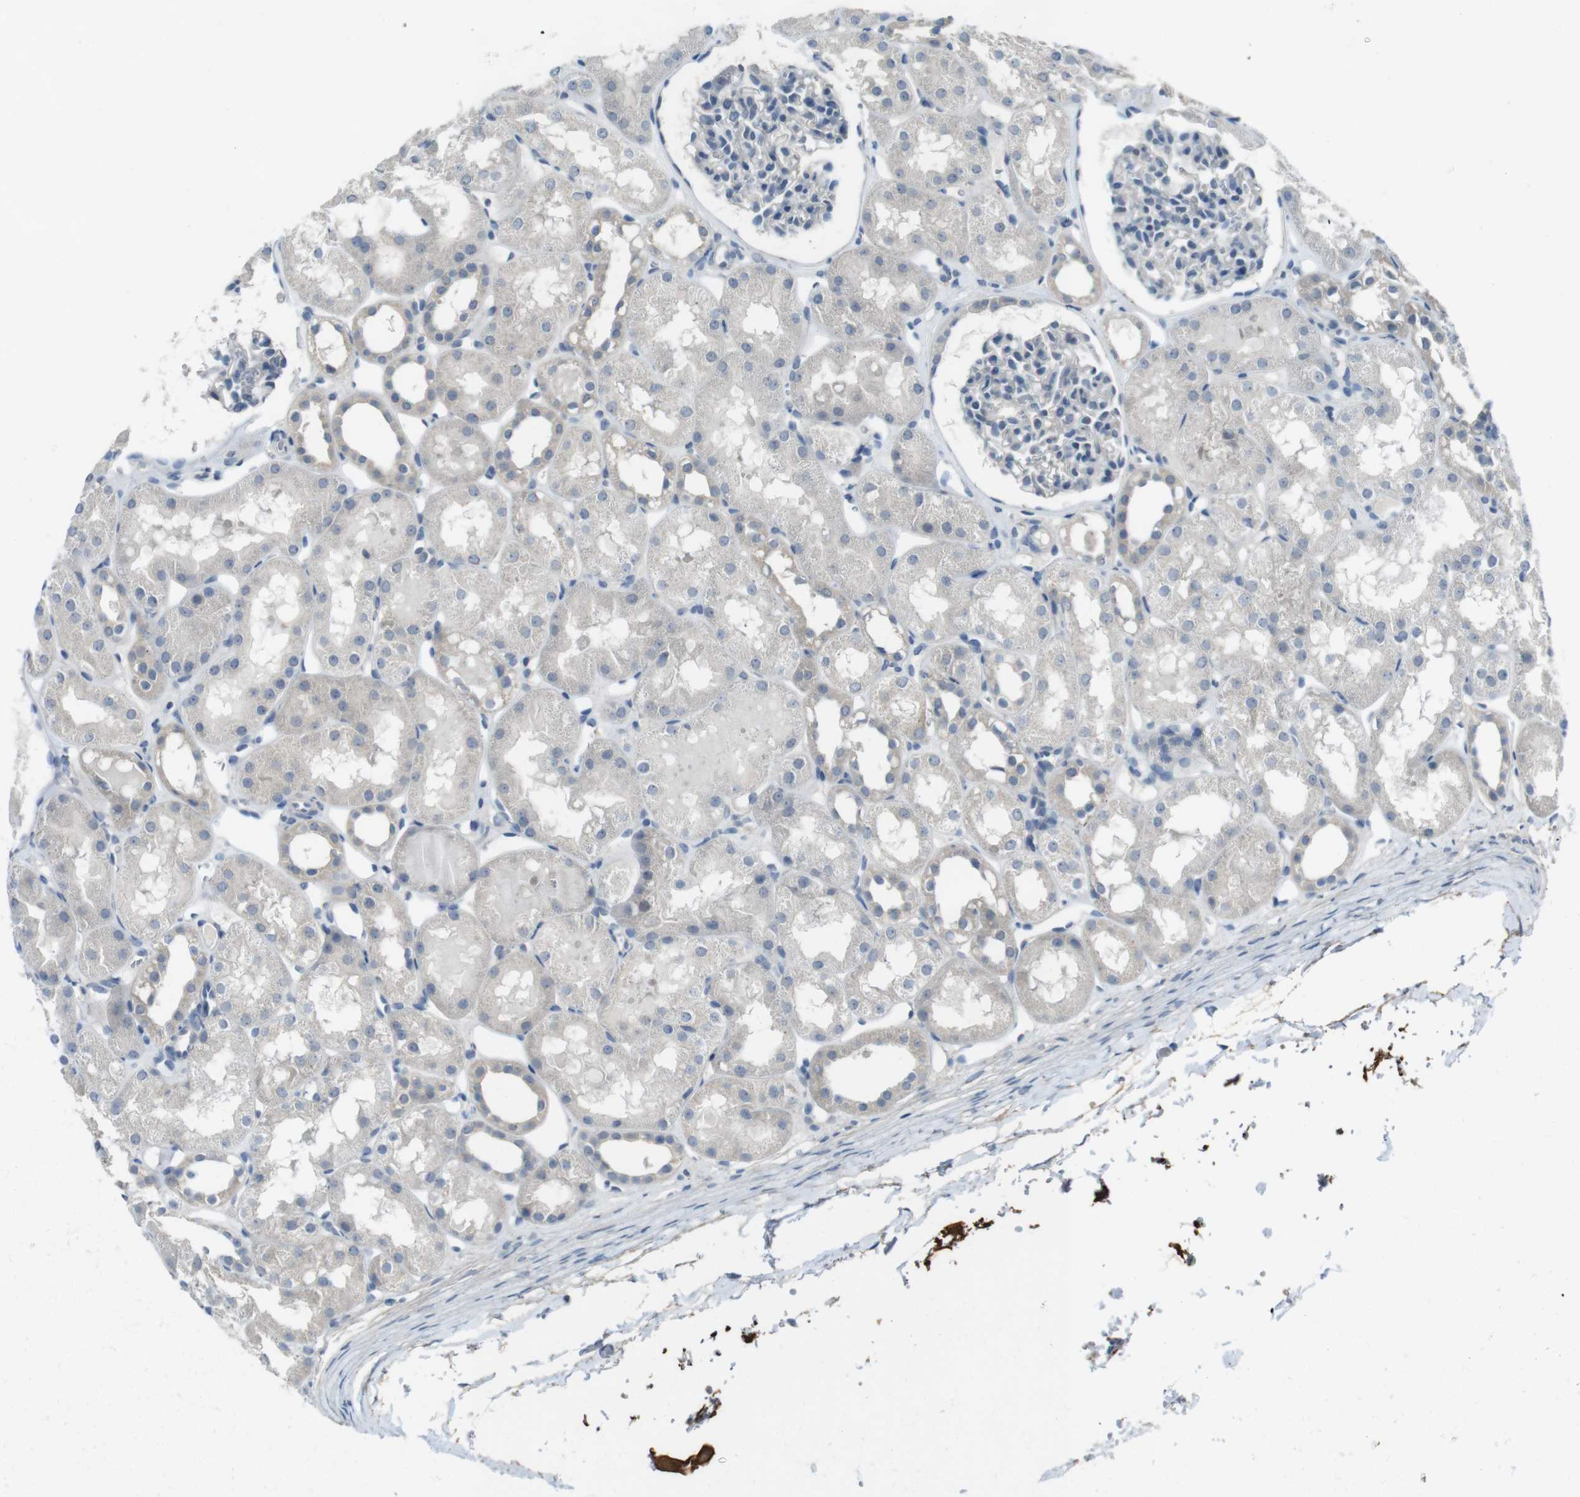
{"staining": {"intensity": "negative", "quantity": "none", "location": "none"}, "tissue": "kidney", "cell_type": "Cells in glomeruli", "image_type": "normal", "snomed": [{"axis": "morphology", "description": "Normal tissue, NOS"}, {"axis": "topography", "description": "Kidney"}, {"axis": "topography", "description": "Urinary bladder"}], "caption": "A high-resolution histopathology image shows IHC staining of benign kidney, which reveals no significant staining in cells in glomeruli. (Brightfield microscopy of DAB IHC at high magnification).", "gene": "ENTPD7", "patient": {"sex": "male", "age": 16}}